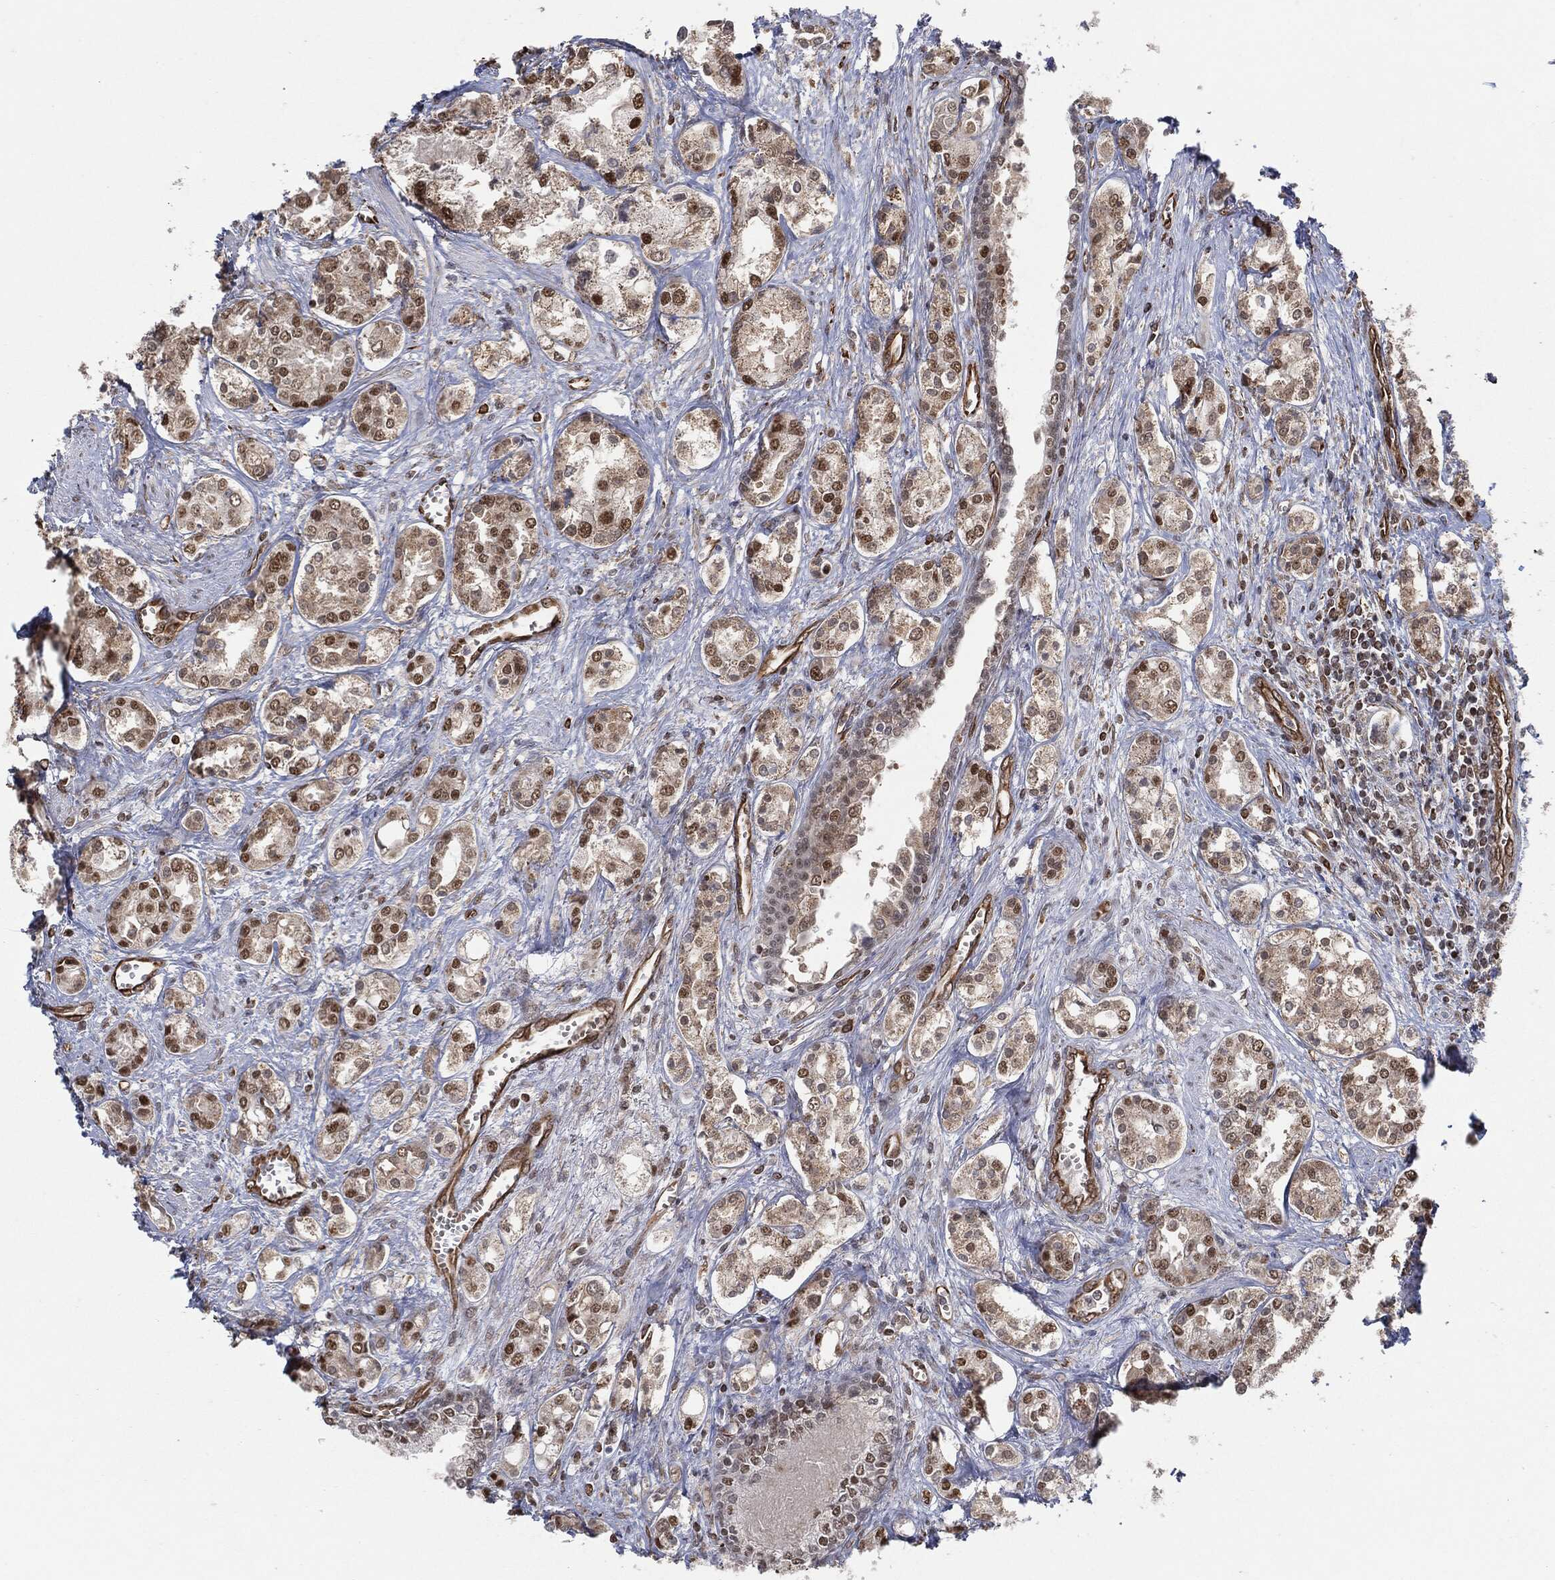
{"staining": {"intensity": "strong", "quantity": "25%-75%", "location": "nuclear"}, "tissue": "prostate cancer", "cell_type": "Tumor cells", "image_type": "cancer", "snomed": [{"axis": "morphology", "description": "Adenocarcinoma, NOS"}, {"axis": "topography", "description": "Prostate and seminal vesicle, NOS"}, {"axis": "topography", "description": "Prostate"}], "caption": "Prostate adenocarcinoma stained with a brown dye displays strong nuclear positive expression in about 25%-75% of tumor cells.", "gene": "TP53RK", "patient": {"sex": "male", "age": 62}}